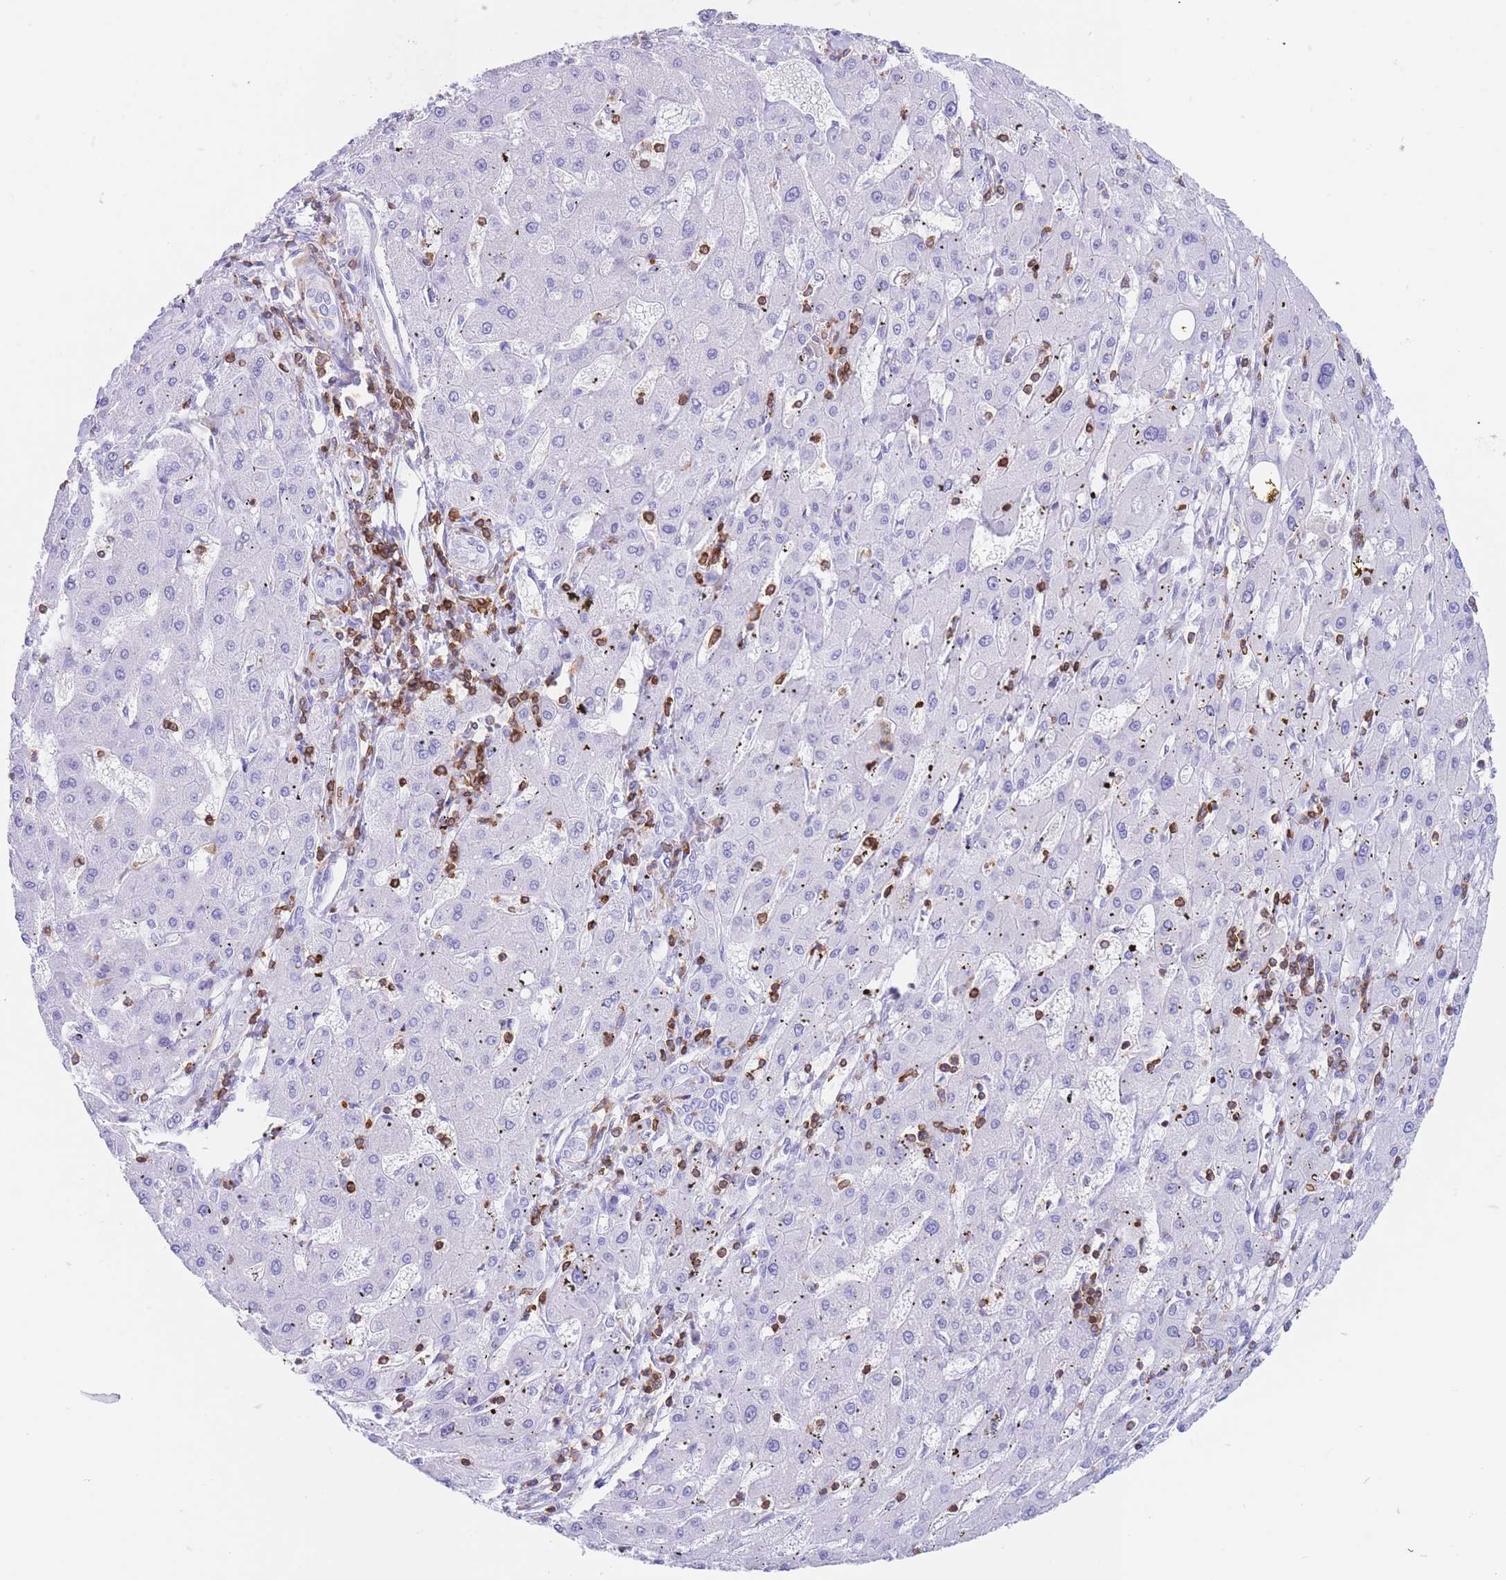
{"staining": {"intensity": "negative", "quantity": "none", "location": "none"}, "tissue": "liver cancer", "cell_type": "Tumor cells", "image_type": "cancer", "snomed": [{"axis": "morphology", "description": "Carcinoma, Hepatocellular, NOS"}, {"axis": "topography", "description": "Liver"}], "caption": "There is no significant positivity in tumor cells of liver cancer.", "gene": "CORO1A", "patient": {"sex": "male", "age": 72}}